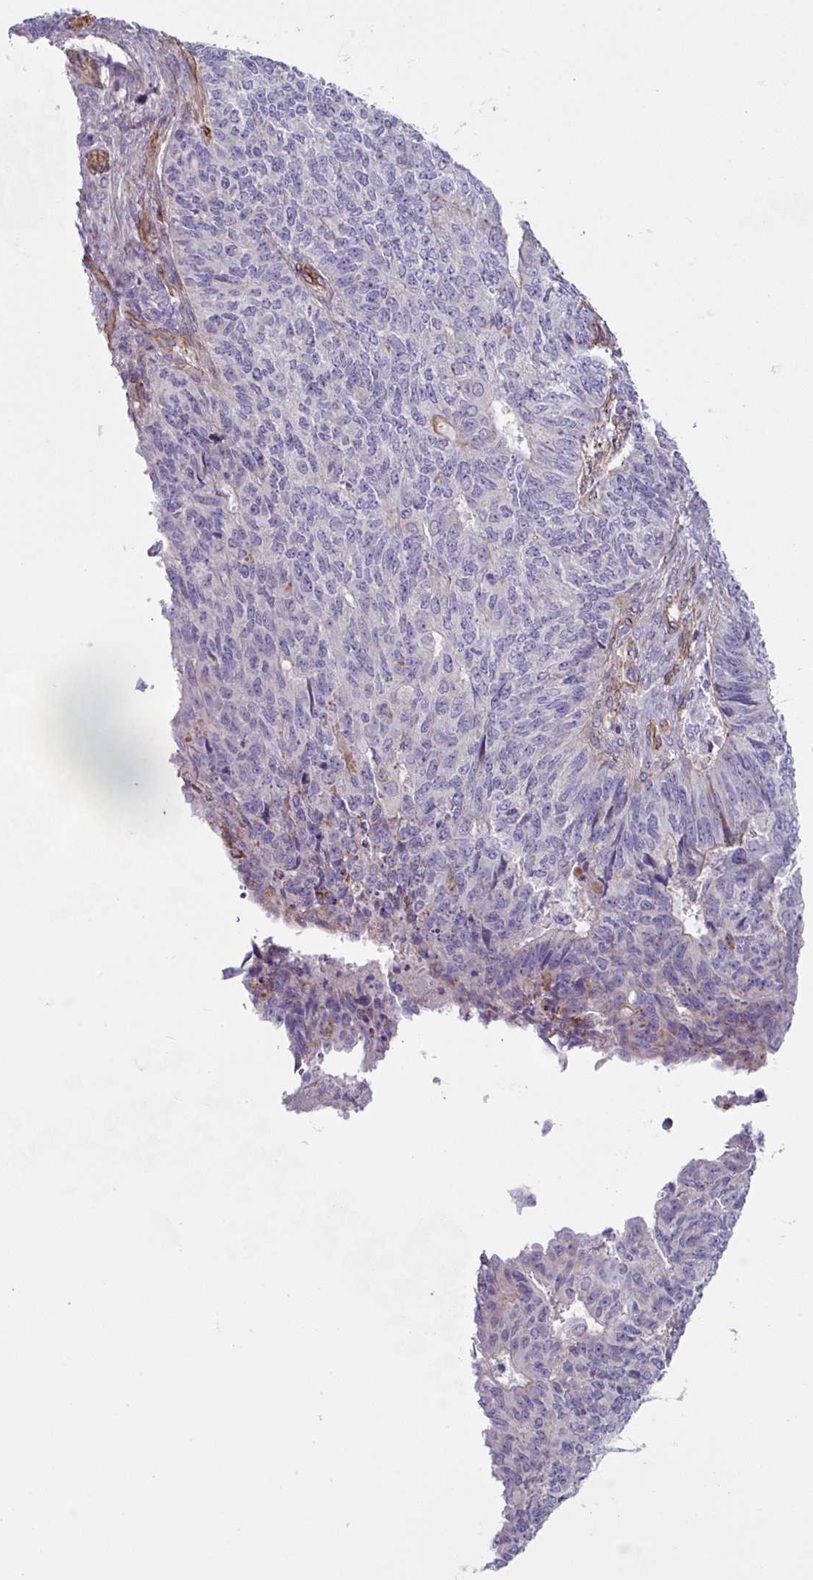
{"staining": {"intensity": "negative", "quantity": "none", "location": "none"}, "tissue": "endometrial cancer", "cell_type": "Tumor cells", "image_type": "cancer", "snomed": [{"axis": "morphology", "description": "Adenocarcinoma, NOS"}, {"axis": "topography", "description": "Endometrium"}], "caption": "An IHC micrograph of endometrial cancer is shown. There is no staining in tumor cells of endometrial cancer.", "gene": "ANKUB1", "patient": {"sex": "female", "age": 32}}